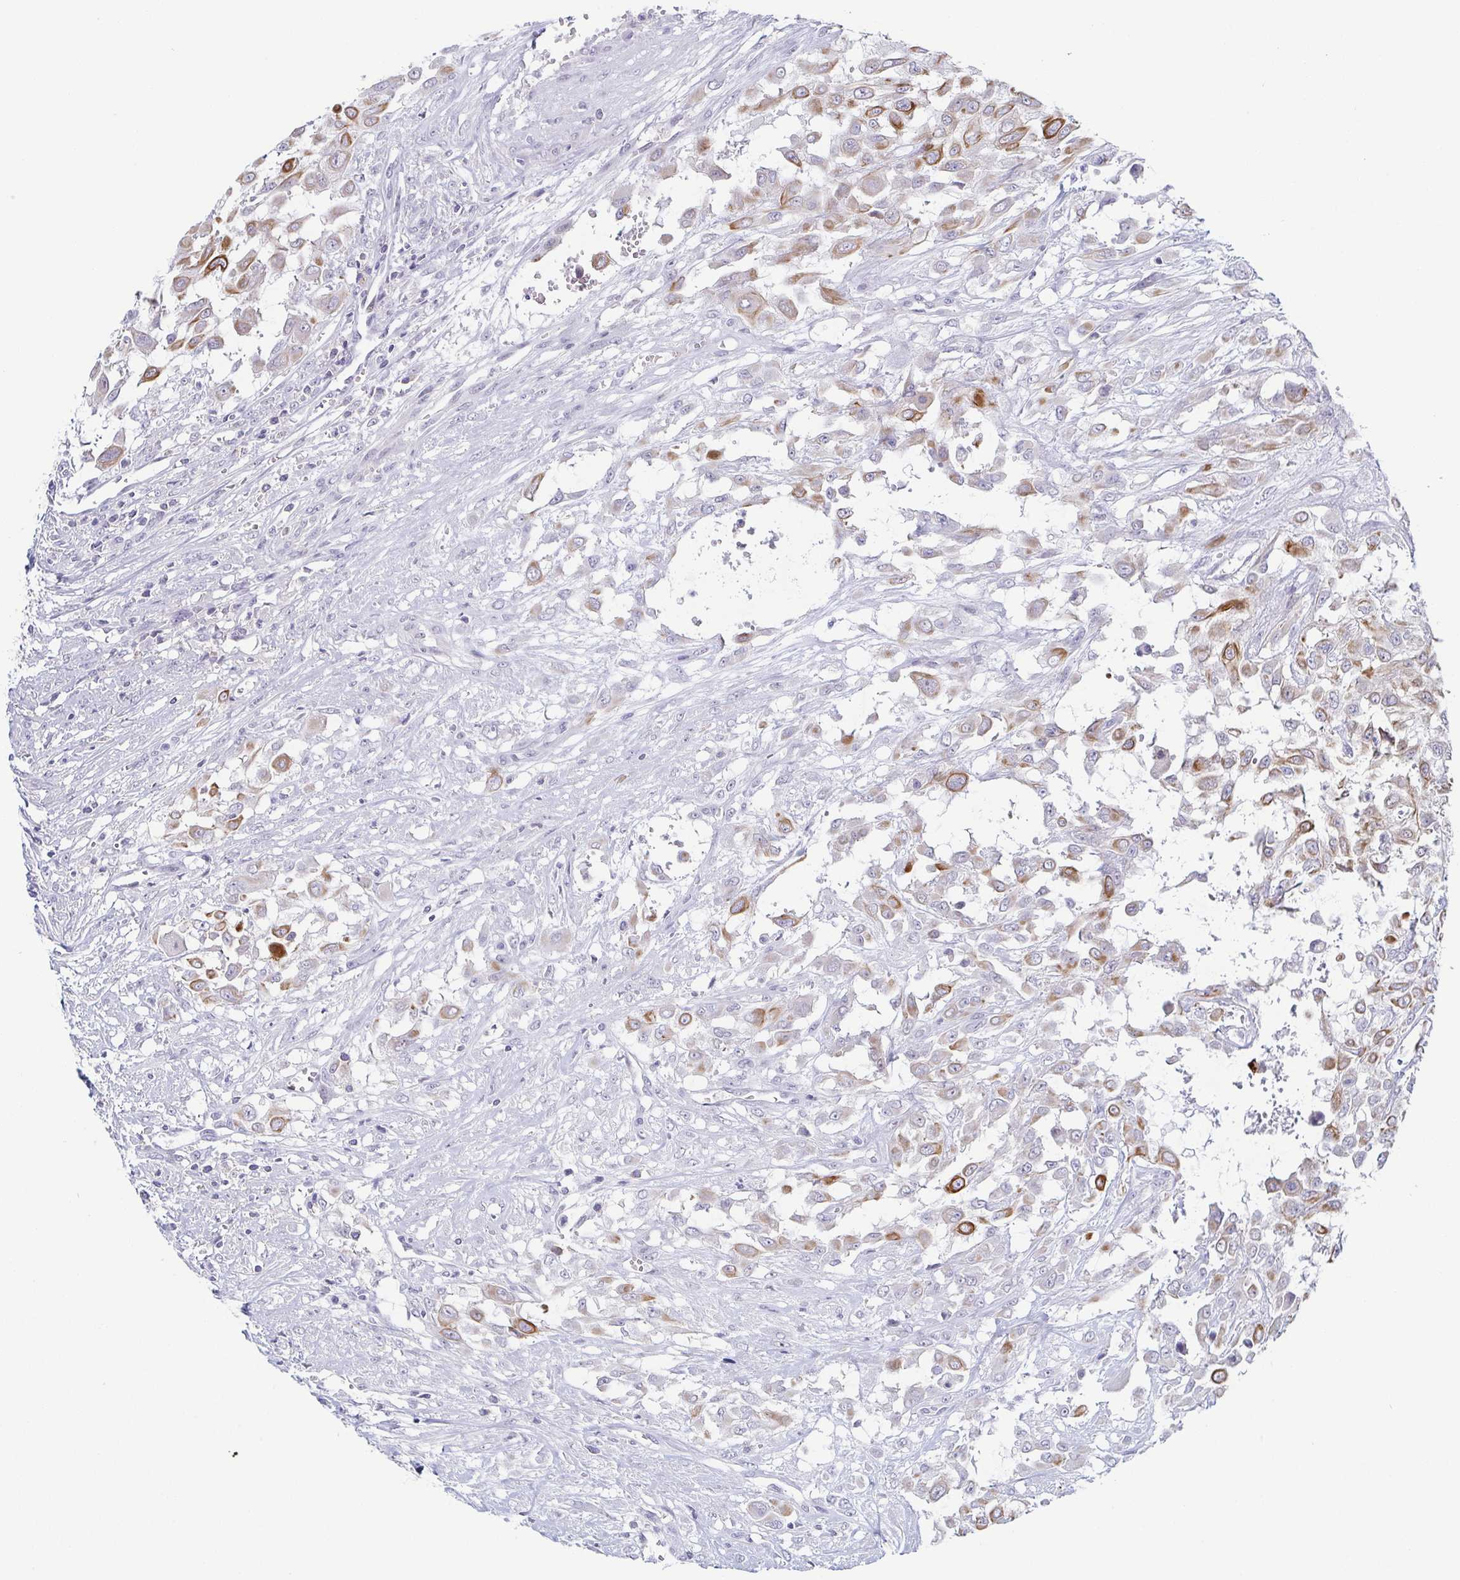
{"staining": {"intensity": "moderate", "quantity": "25%-75%", "location": "cytoplasmic/membranous"}, "tissue": "urothelial cancer", "cell_type": "Tumor cells", "image_type": "cancer", "snomed": [{"axis": "morphology", "description": "Urothelial carcinoma, High grade"}, {"axis": "topography", "description": "Urinary bladder"}], "caption": "IHC staining of high-grade urothelial carcinoma, which exhibits medium levels of moderate cytoplasmic/membranous expression in approximately 25%-75% of tumor cells indicating moderate cytoplasmic/membranous protein expression. The staining was performed using DAB (brown) for protein detection and nuclei were counterstained in hematoxylin (blue).", "gene": "RHOV", "patient": {"sex": "male", "age": 57}}